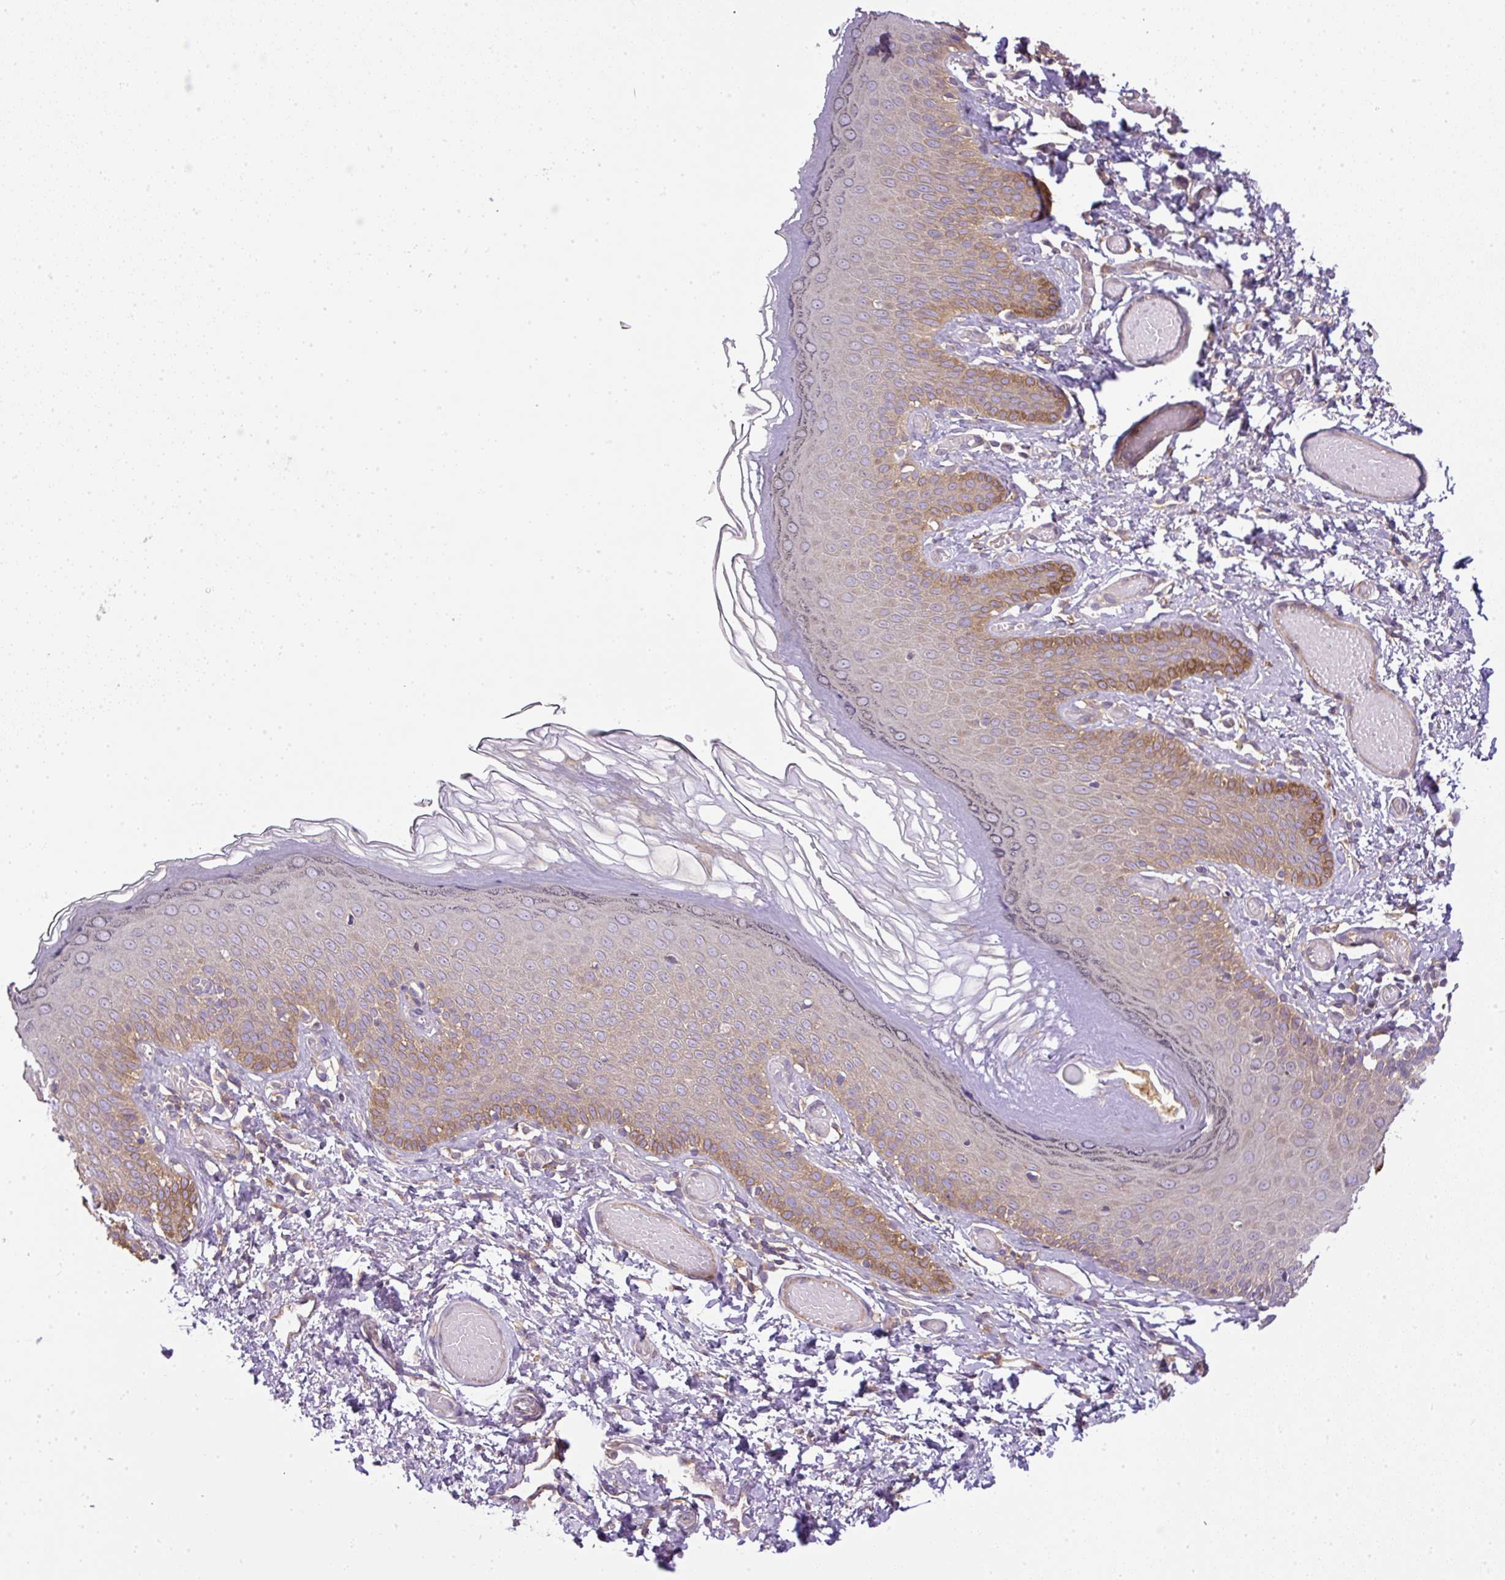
{"staining": {"intensity": "moderate", "quantity": "25%-75%", "location": "cytoplasmic/membranous"}, "tissue": "skin", "cell_type": "Epidermal cells", "image_type": "normal", "snomed": [{"axis": "morphology", "description": "Normal tissue, NOS"}, {"axis": "topography", "description": "Anal"}], "caption": "An IHC photomicrograph of benign tissue is shown. Protein staining in brown shows moderate cytoplasmic/membranous positivity in skin within epidermal cells.", "gene": "DAPK1", "patient": {"sex": "female", "age": 40}}